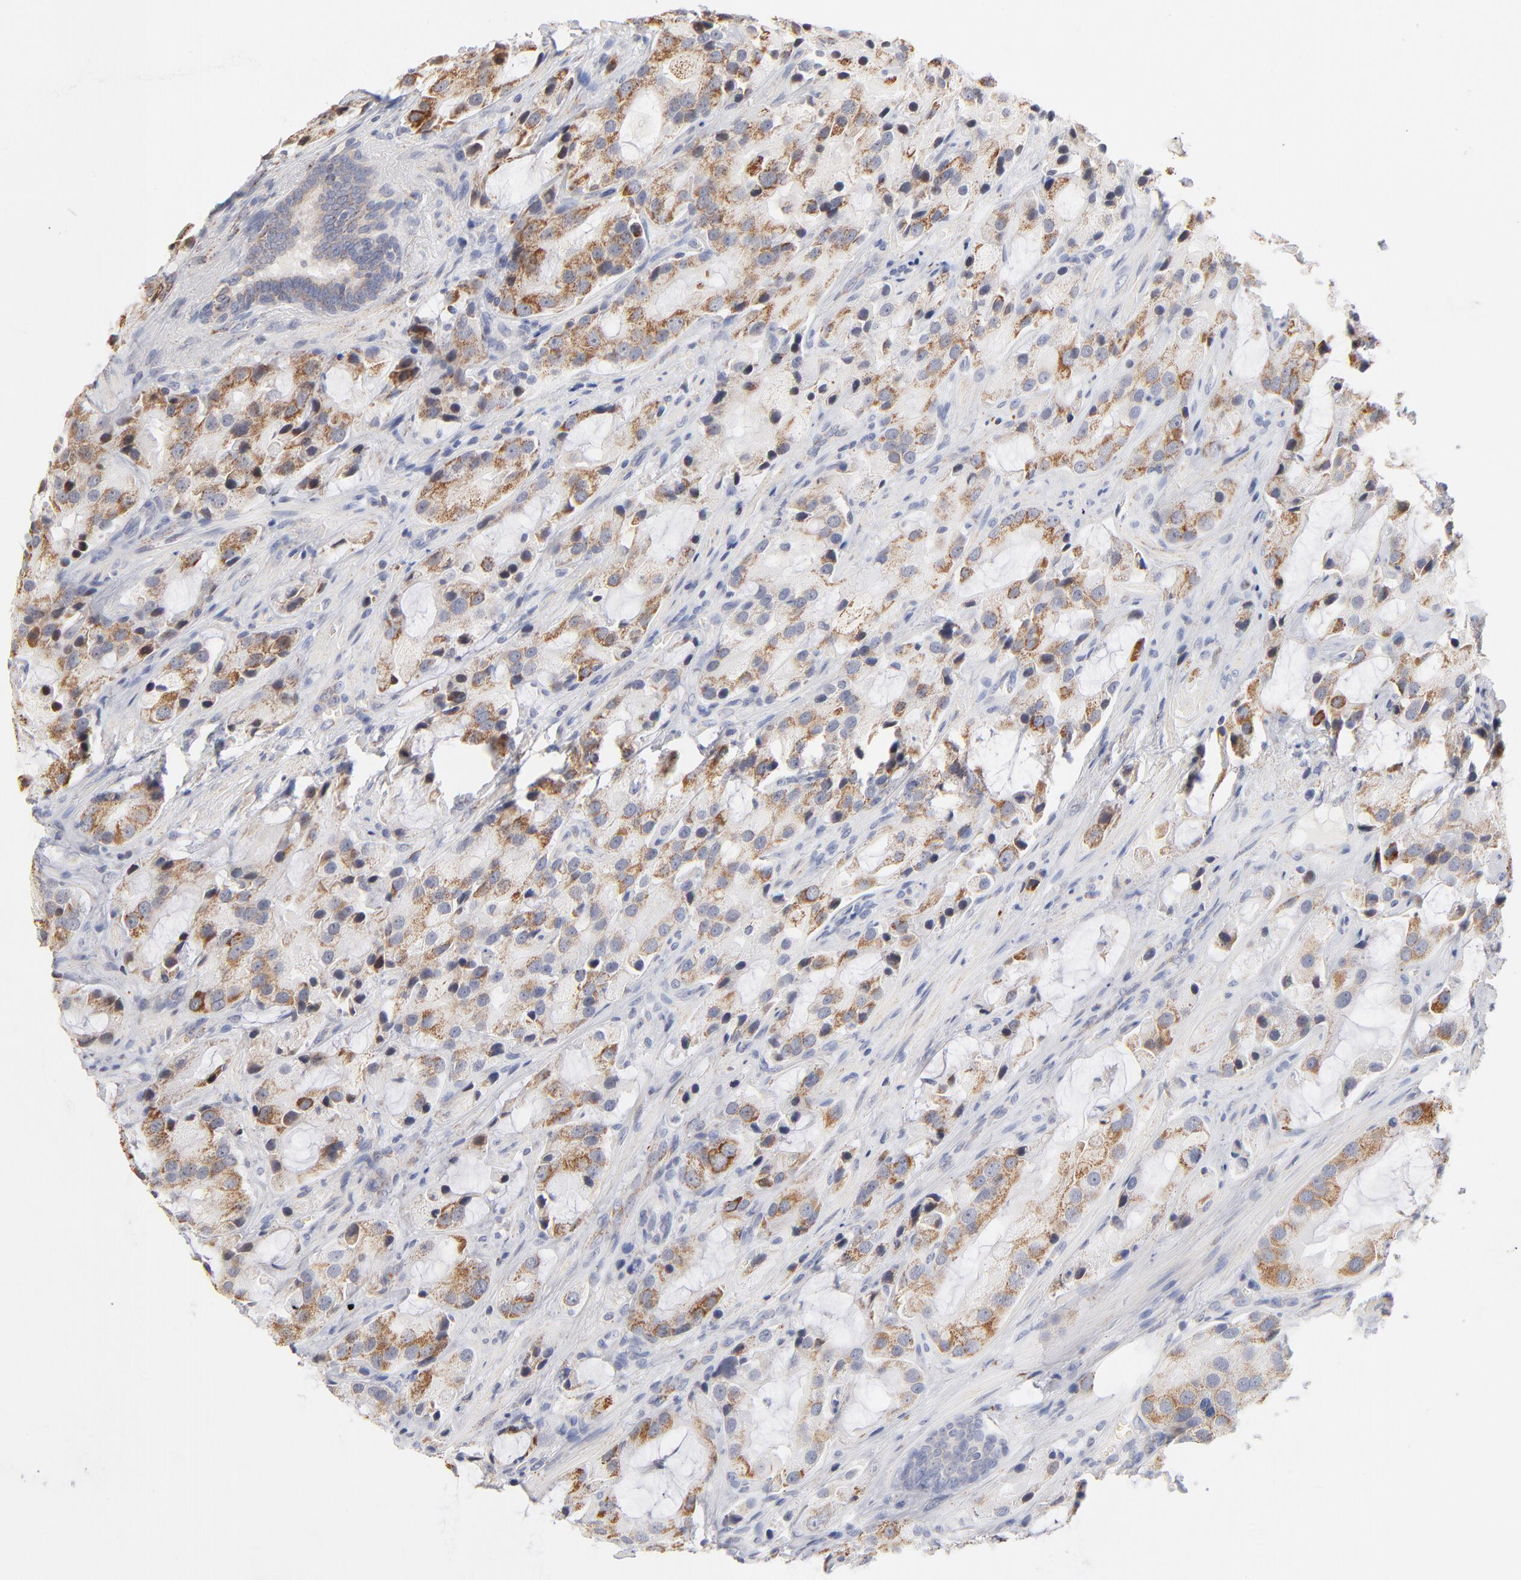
{"staining": {"intensity": "moderate", "quantity": ">75%", "location": "cytoplasmic/membranous"}, "tissue": "prostate cancer", "cell_type": "Tumor cells", "image_type": "cancer", "snomed": [{"axis": "morphology", "description": "Adenocarcinoma, High grade"}, {"axis": "topography", "description": "Prostate"}], "caption": "Protein expression by IHC shows moderate cytoplasmic/membranous staining in about >75% of tumor cells in prostate cancer (adenocarcinoma (high-grade)). (DAB = brown stain, brightfield microscopy at high magnification).", "gene": "MRPL58", "patient": {"sex": "male", "age": 70}}